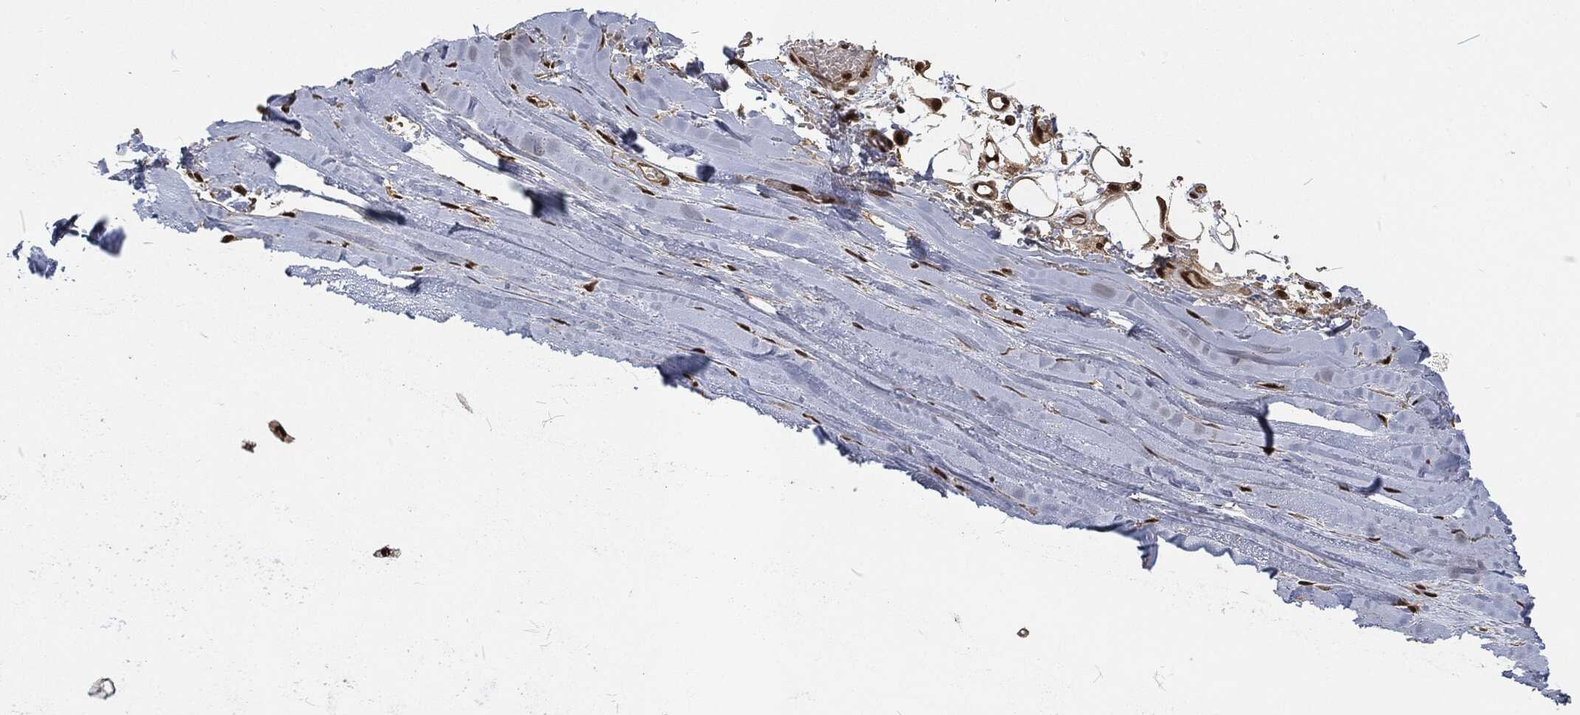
{"staining": {"intensity": "strong", "quantity": ">75%", "location": "nuclear"}, "tissue": "adipose tissue", "cell_type": "Adipocytes", "image_type": "normal", "snomed": [{"axis": "morphology", "description": "Normal tissue, NOS"}, {"axis": "topography", "description": "Cartilage tissue"}], "caption": "IHC histopathology image of benign adipose tissue: human adipose tissue stained using IHC shows high levels of strong protein expression localized specifically in the nuclear of adipocytes, appearing as a nuclear brown color.", "gene": "NGRN", "patient": {"sex": "male", "age": 81}}